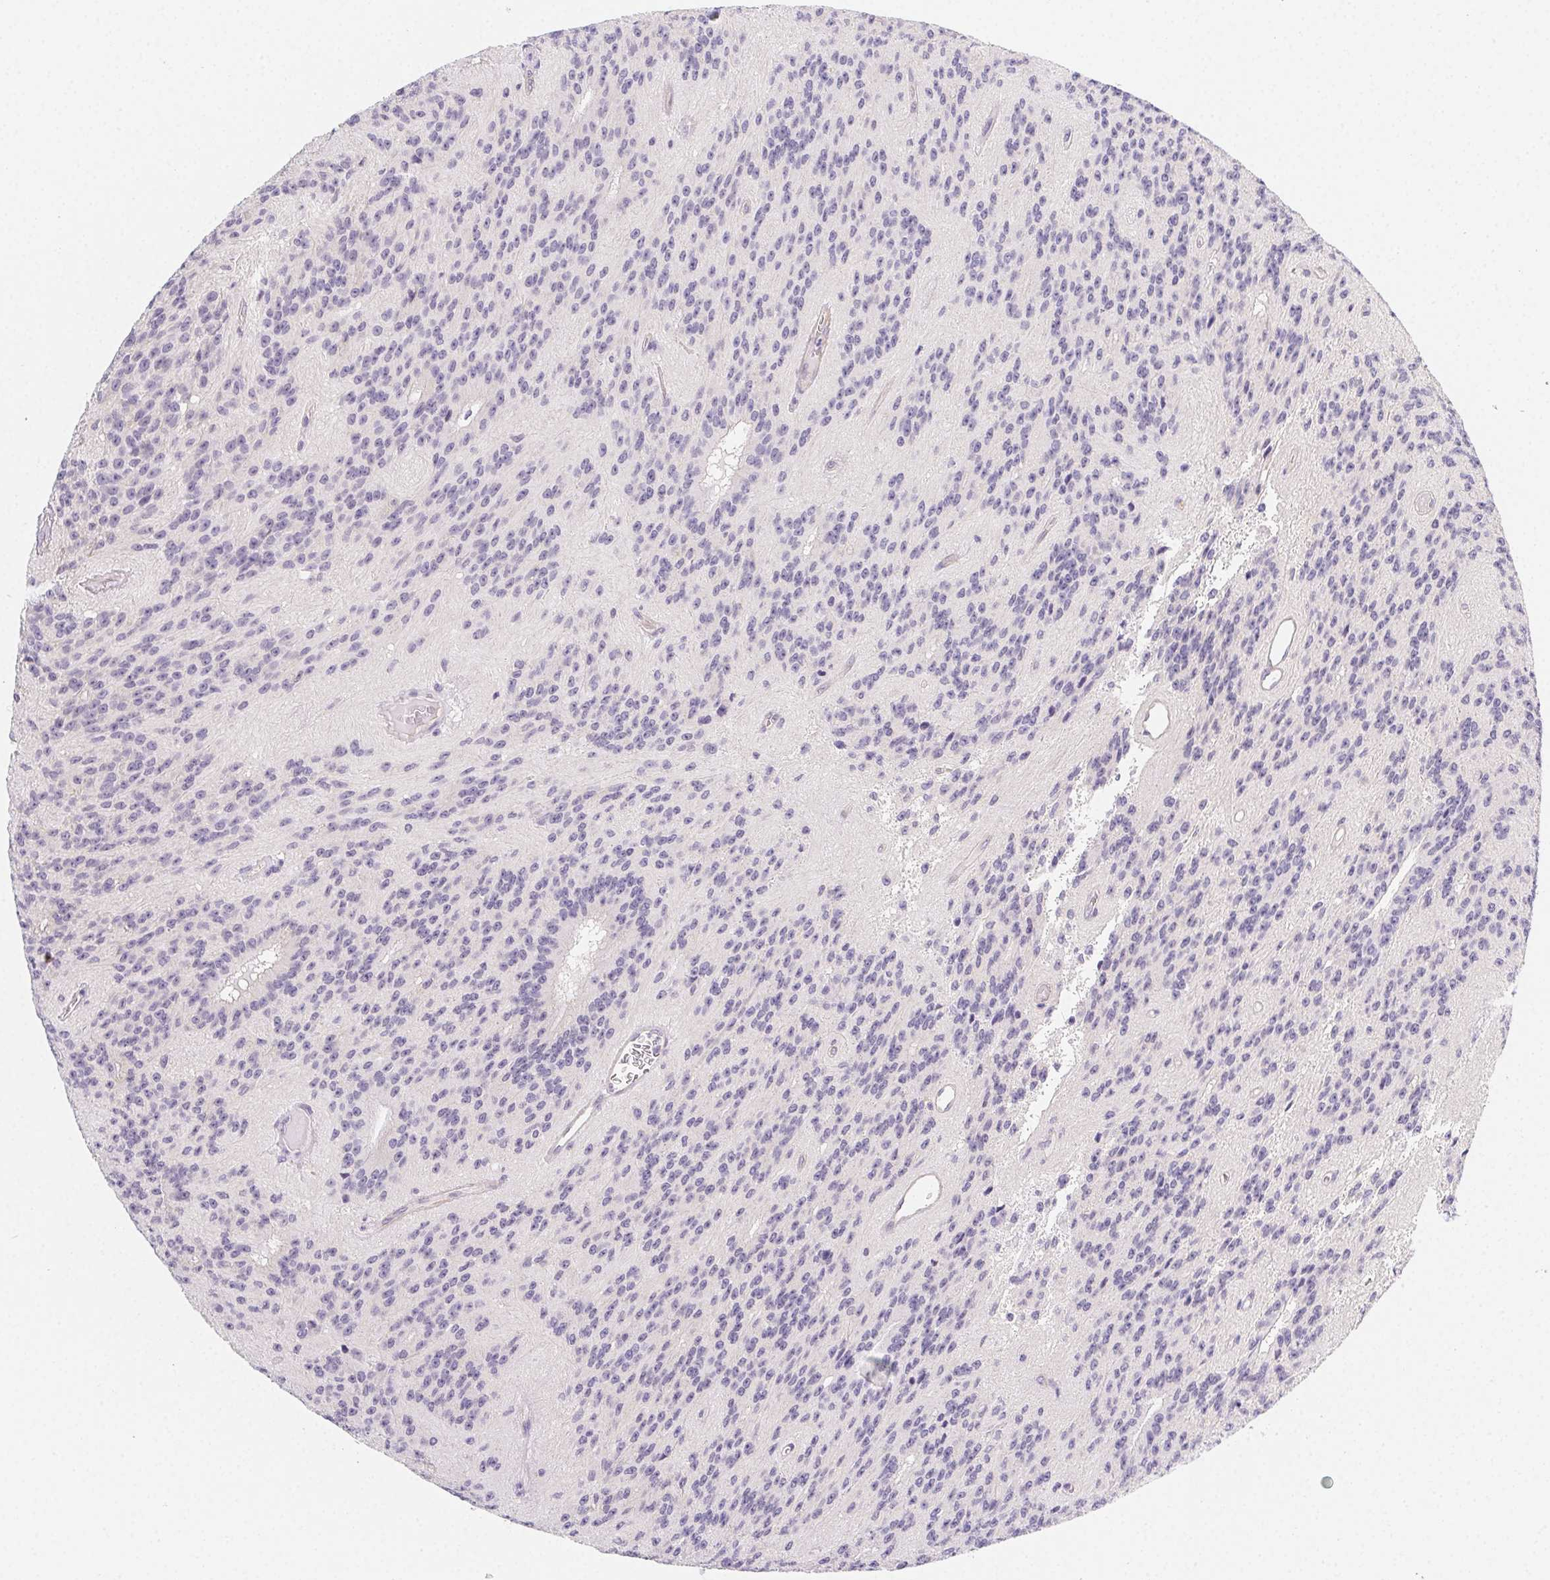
{"staining": {"intensity": "negative", "quantity": "none", "location": "none"}, "tissue": "glioma", "cell_type": "Tumor cells", "image_type": "cancer", "snomed": [{"axis": "morphology", "description": "Glioma, malignant, Low grade"}, {"axis": "topography", "description": "Brain"}], "caption": "A micrograph of glioma stained for a protein displays no brown staining in tumor cells.", "gene": "CSN1S1", "patient": {"sex": "male", "age": 31}}